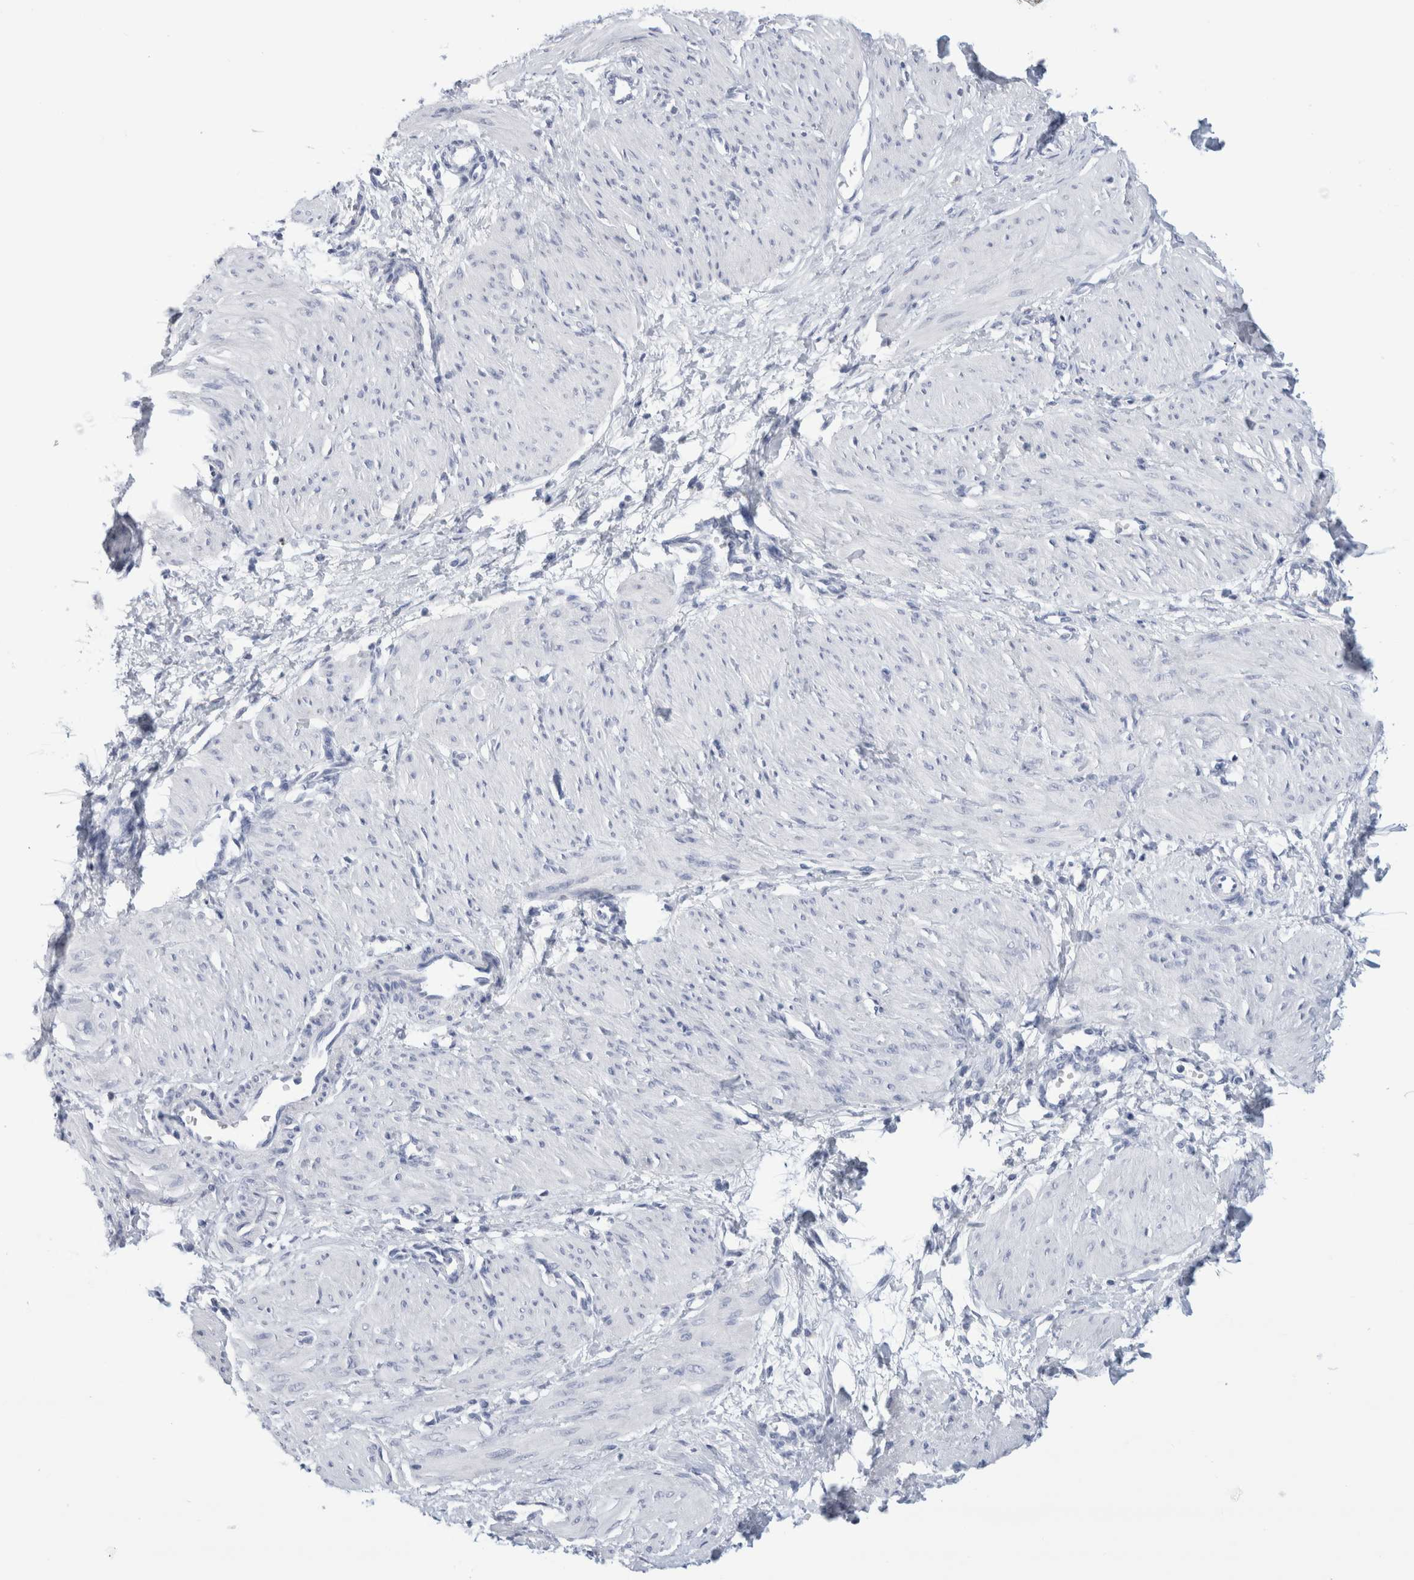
{"staining": {"intensity": "negative", "quantity": "none", "location": "none"}, "tissue": "smooth muscle", "cell_type": "Smooth muscle cells", "image_type": "normal", "snomed": [{"axis": "morphology", "description": "Normal tissue, NOS"}, {"axis": "topography", "description": "Endometrium"}], "caption": "There is no significant expression in smooth muscle cells of smooth muscle. (DAB (3,3'-diaminobenzidine) immunohistochemistry, high magnification).", "gene": "ECHDC2", "patient": {"sex": "female", "age": 33}}